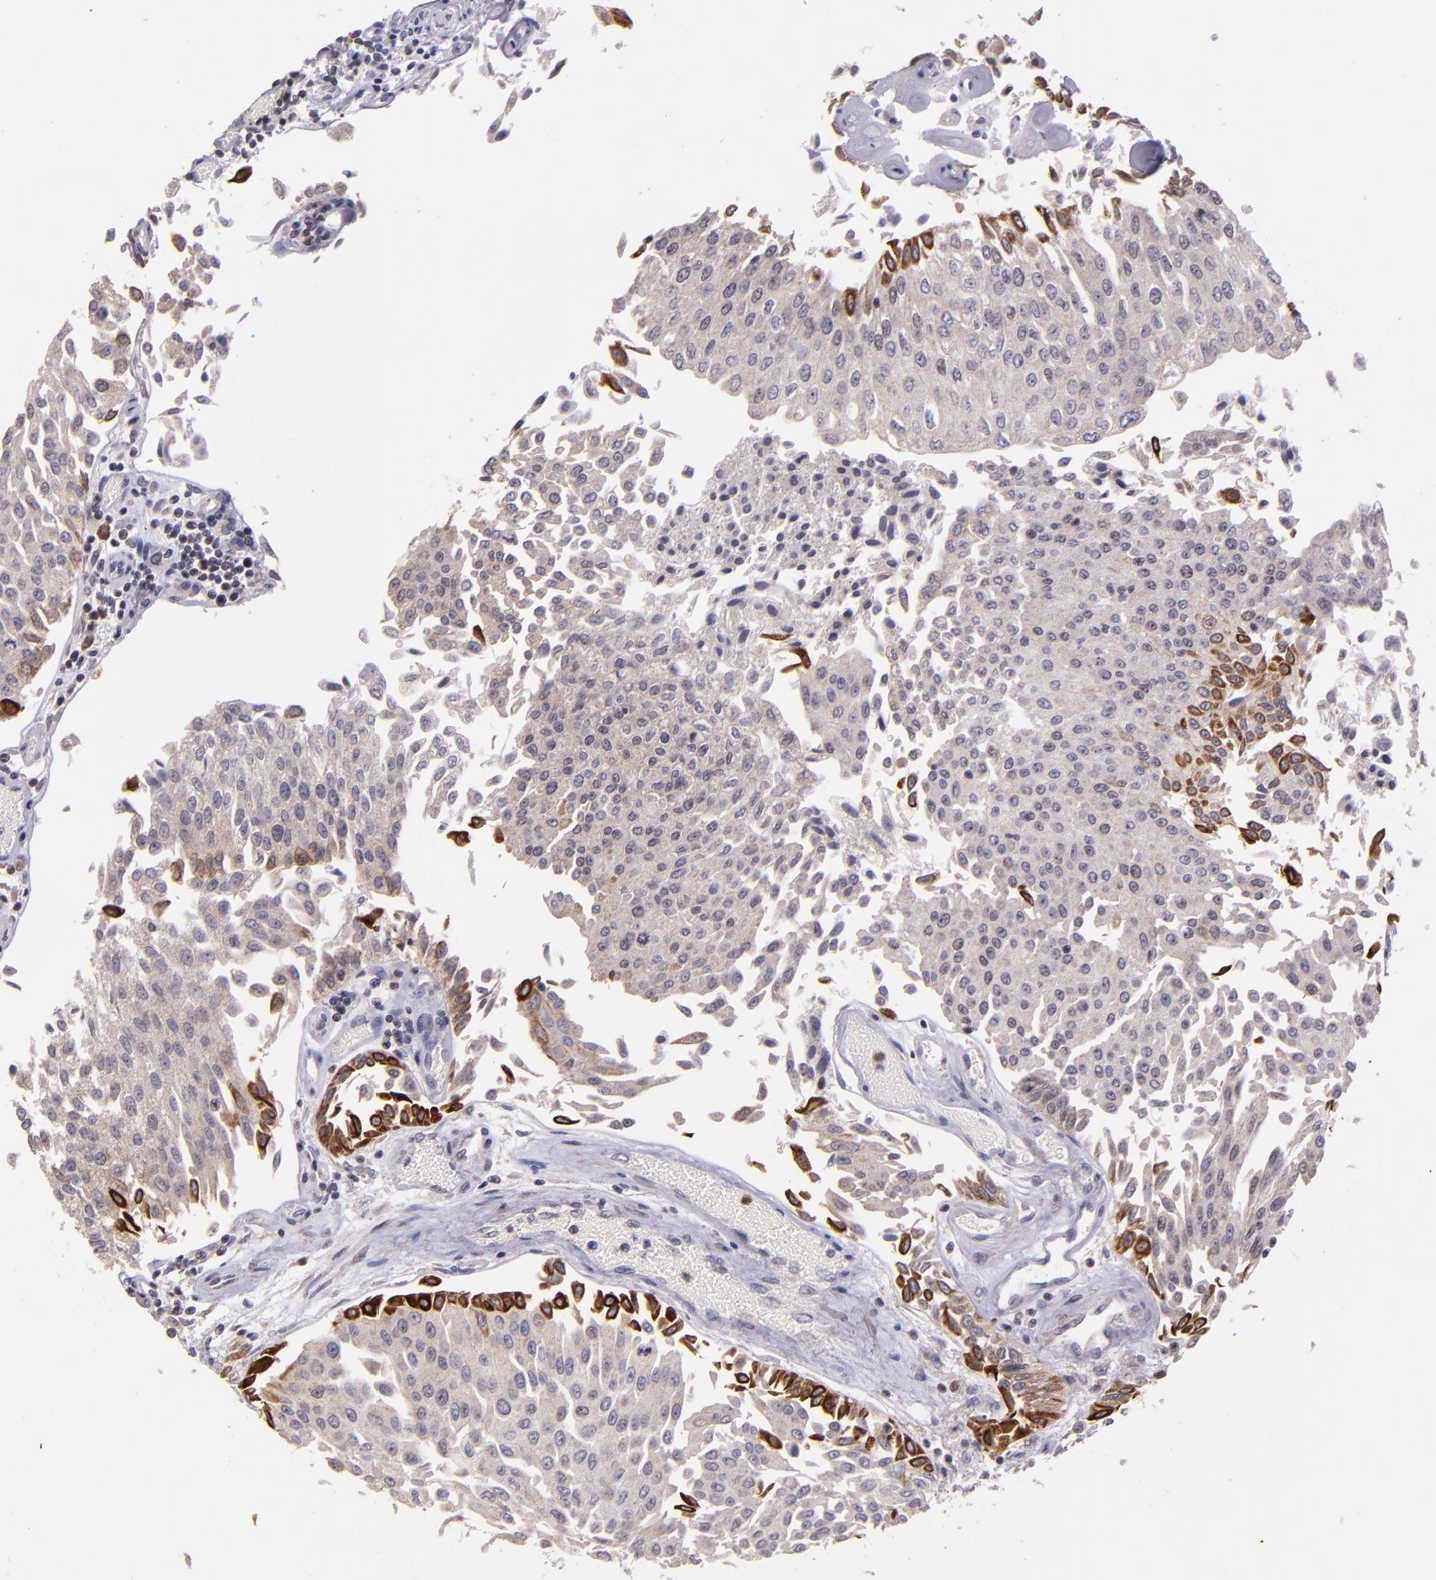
{"staining": {"intensity": "strong", "quantity": "<25%", "location": "cytoplasmic/membranous"}, "tissue": "urothelial cancer", "cell_type": "Tumor cells", "image_type": "cancer", "snomed": [{"axis": "morphology", "description": "Urothelial carcinoma, Low grade"}, {"axis": "topography", "description": "Urinary bladder"}], "caption": "Strong cytoplasmic/membranous protein positivity is identified in about <25% of tumor cells in urothelial carcinoma (low-grade).", "gene": "ELF1", "patient": {"sex": "male", "age": 86}}